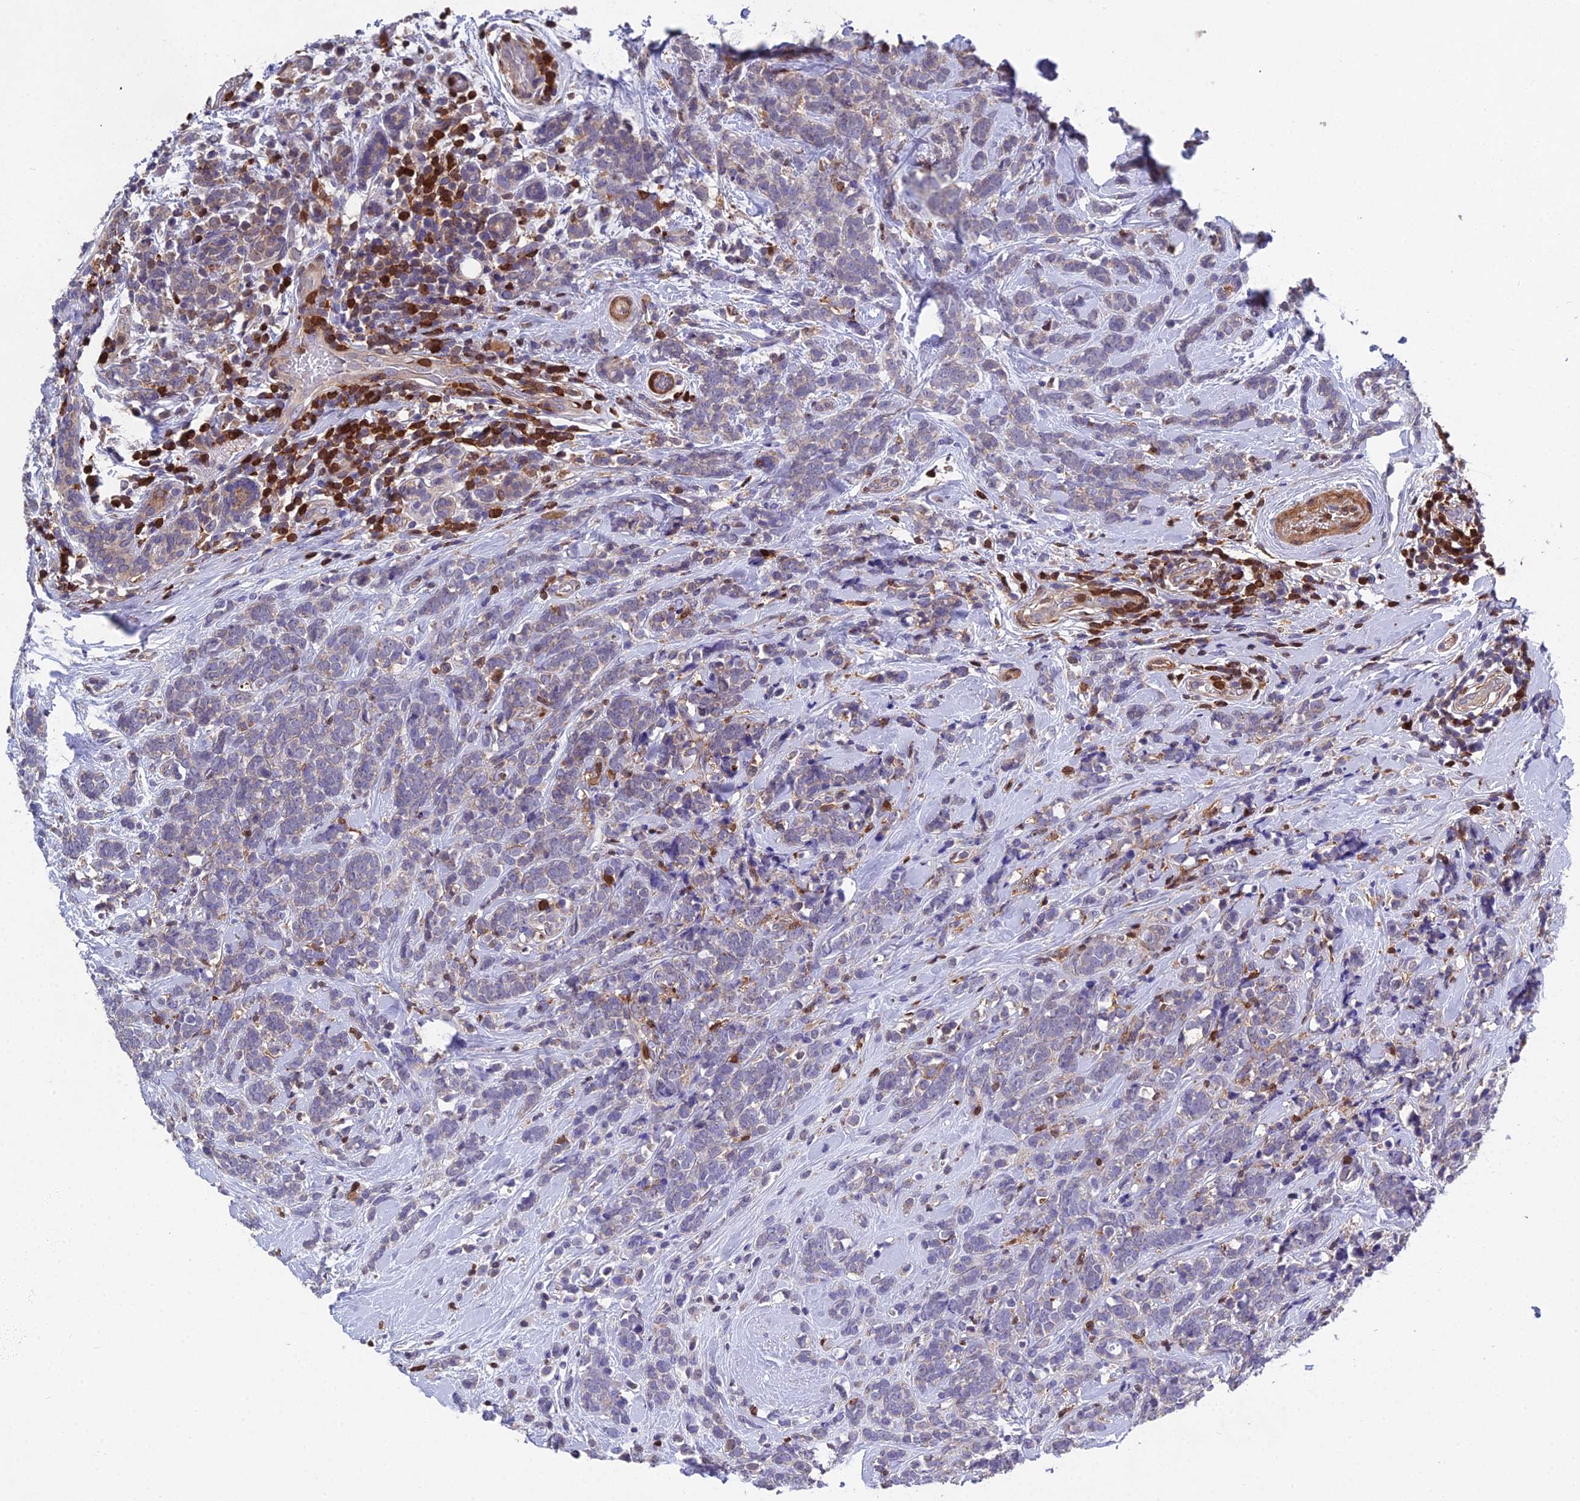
{"staining": {"intensity": "negative", "quantity": "none", "location": "none"}, "tissue": "breast cancer", "cell_type": "Tumor cells", "image_type": "cancer", "snomed": [{"axis": "morphology", "description": "Lobular carcinoma"}, {"axis": "topography", "description": "Breast"}], "caption": "Image shows no protein positivity in tumor cells of breast lobular carcinoma tissue.", "gene": "GALK2", "patient": {"sex": "female", "age": 58}}